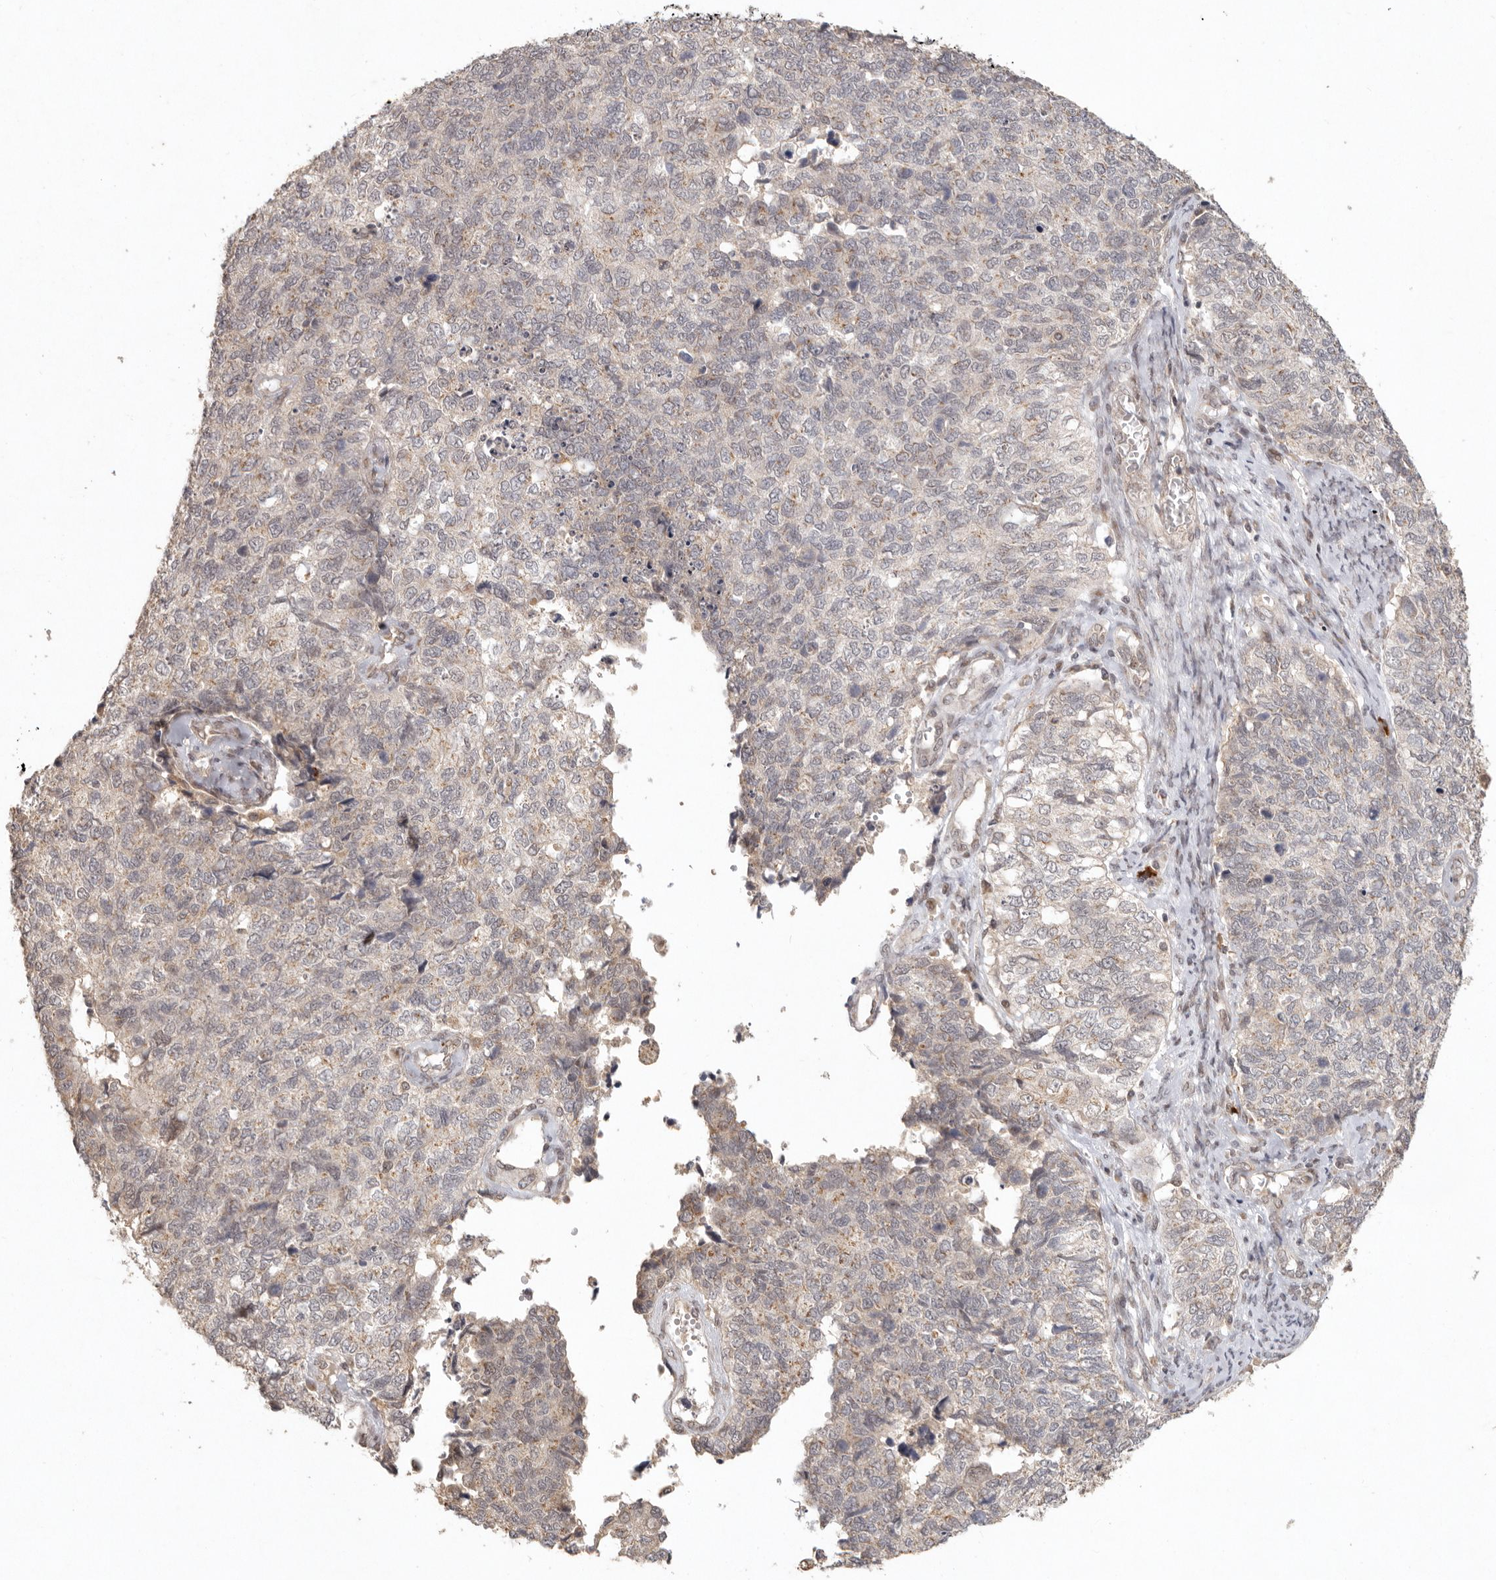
{"staining": {"intensity": "weak", "quantity": "25%-75%", "location": "cytoplasmic/membranous"}, "tissue": "cervical cancer", "cell_type": "Tumor cells", "image_type": "cancer", "snomed": [{"axis": "morphology", "description": "Squamous cell carcinoma, NOS"}, {"axis": "topography", "description": "Cervix"}], "caption": "Cervical cancer tissue exhibits weak cytoplasmic/membranous expression in approximately 25%-75% of tumor cells (DAB IHC, brown staining for protein, blue staining for nuclei).", "gene": "LRRC75A", "patient": {"sex": "female", "age": 63}}